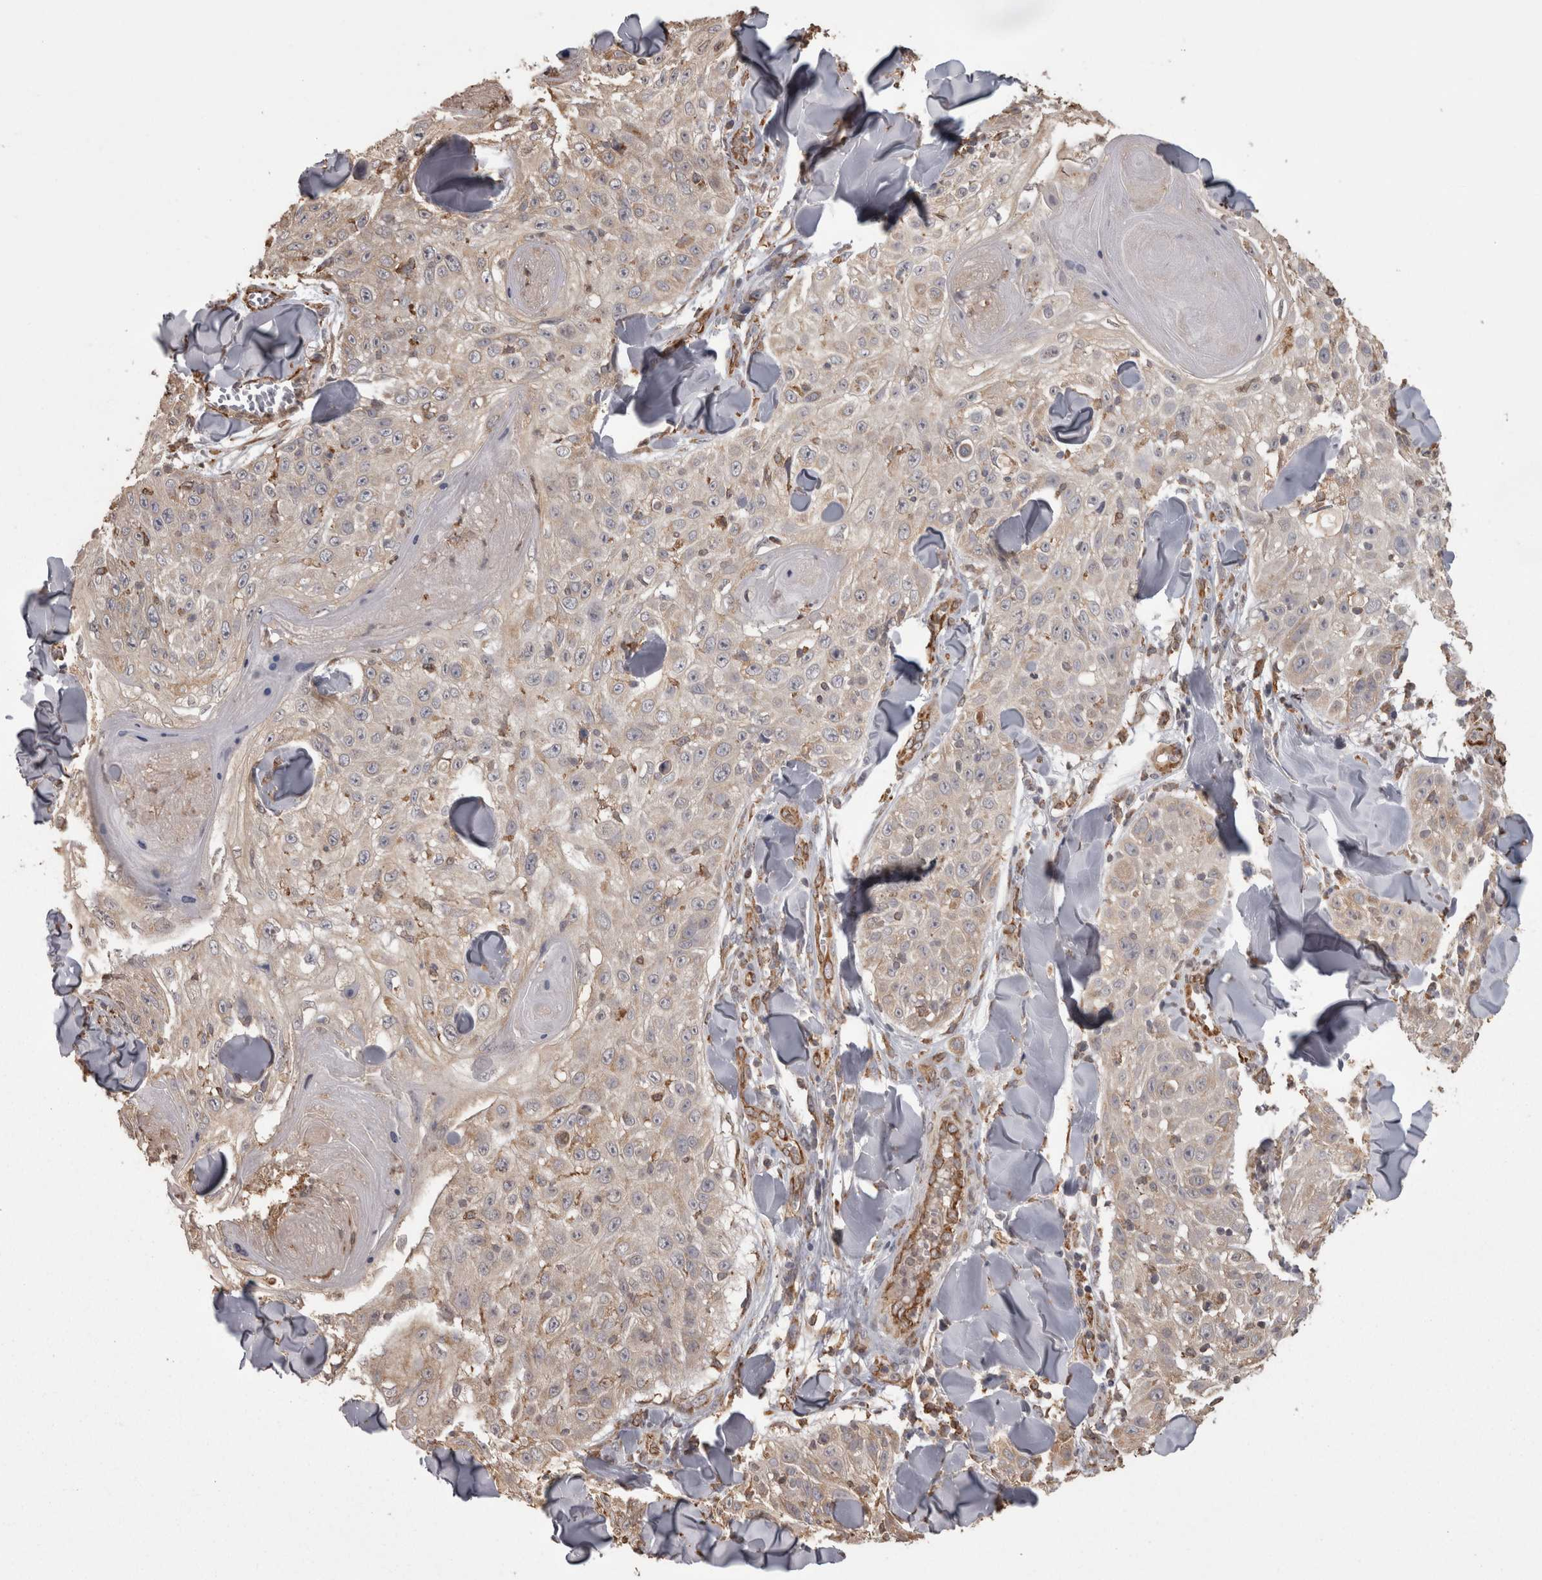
{"staining": {"intensity": "negative", "quantity": "none", "location": "none"}, "tissue": "skin cancer", "cell_type": "Tumor cells", "image_type": "cancer", "snomed": [{"axis": "morphology", "description": "Squamous cell carcinoma, NOS"}, {"axis": "topography", "description": "Skin"}], "caption": "This is an immunohistochemistry (IHC) image of skin cancer (squamous cell carcinoma). There is no staining in tumor cells.", "gene": "PON2", "patient": {"sex": "male", "age": 86}}